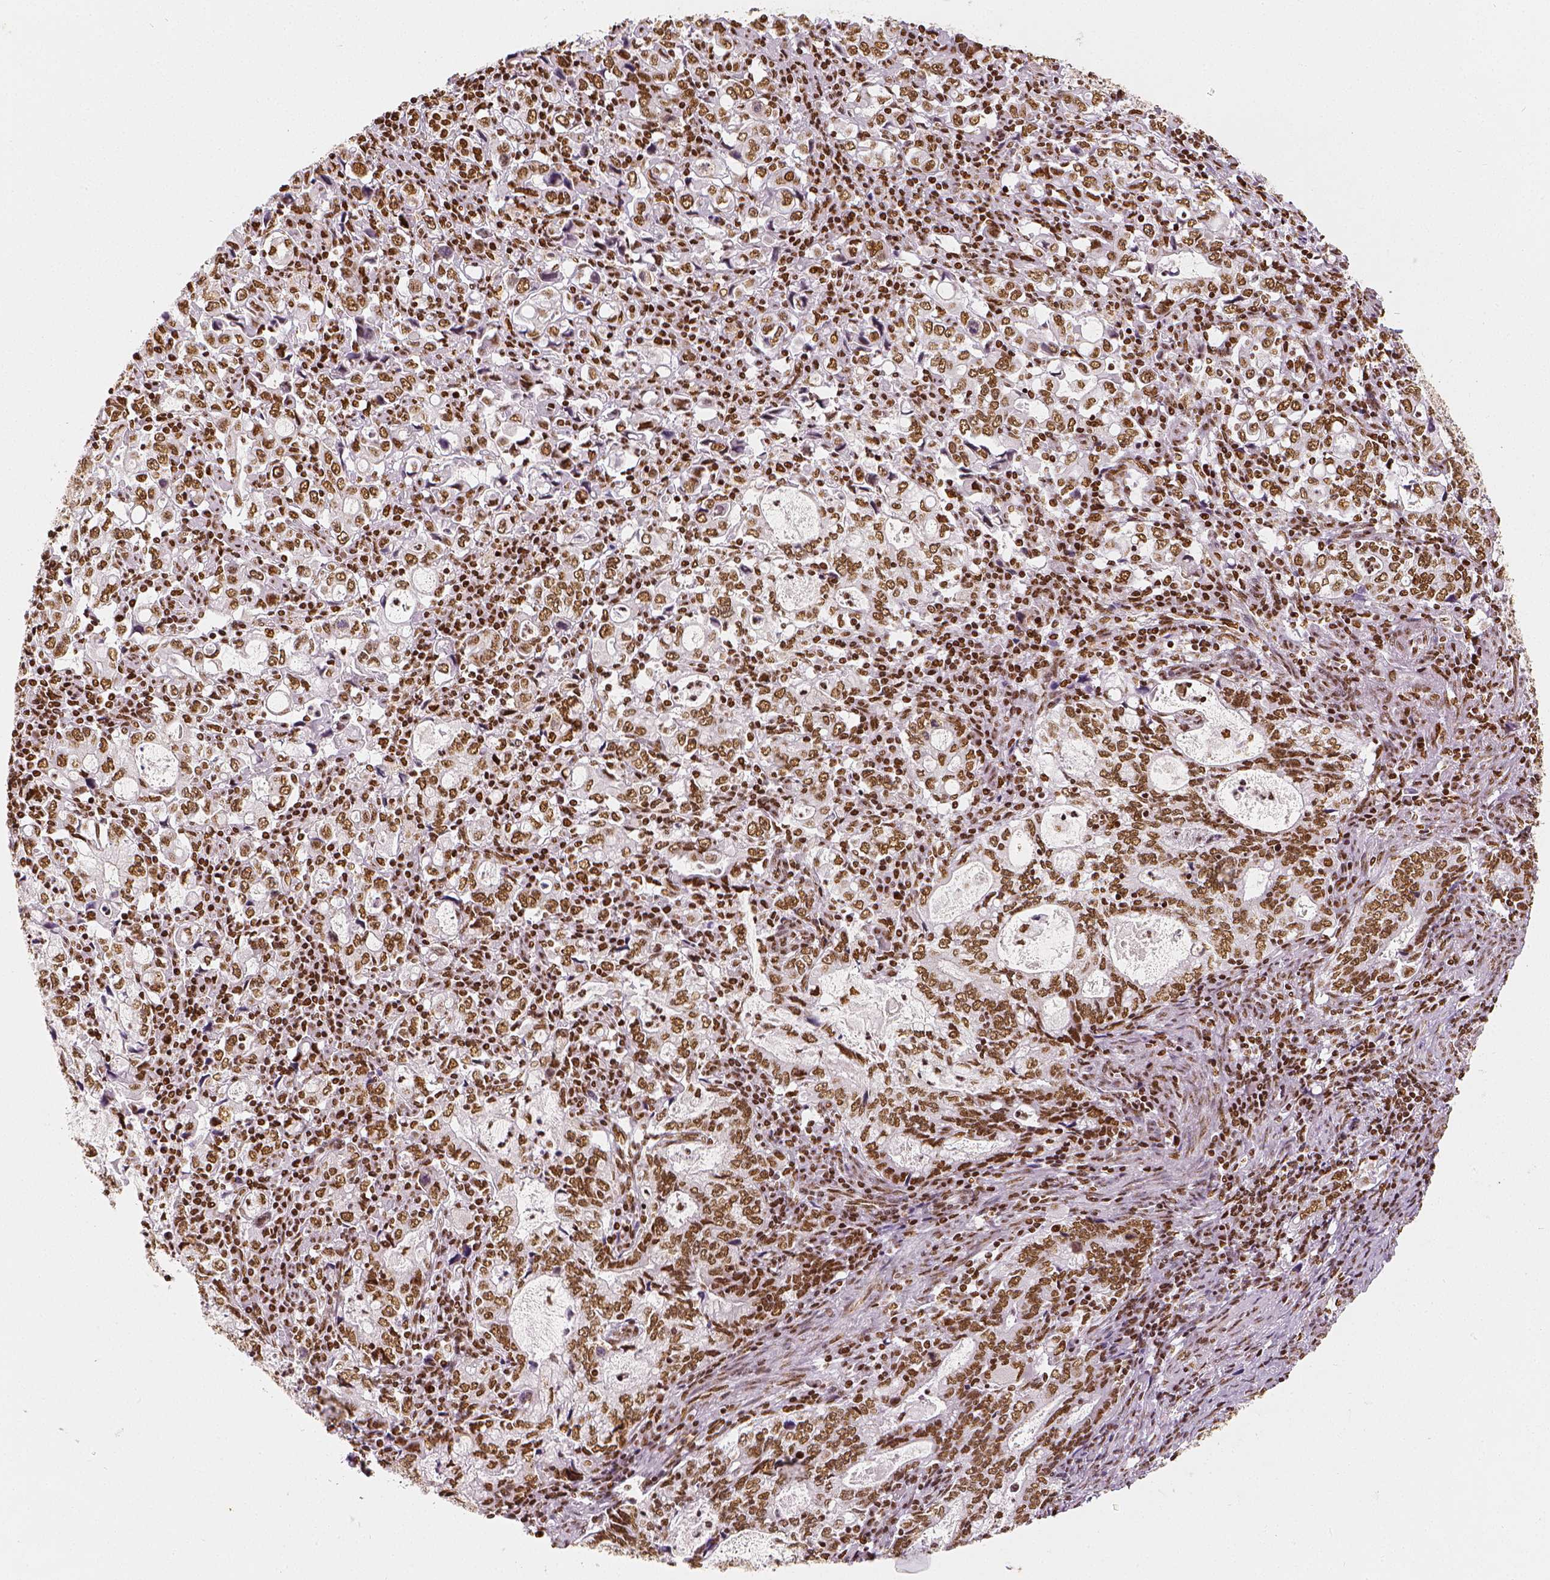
{"staining": {"intensity": "moderate", "quantity": ">75%", "location": "nuclear"}, "tissue": "stomach cancer", "cell_type": "Tumor cells", "image_type": "cancer", "snomed": [{"axis": "morphology", "description": "Adenocarcinoma, NOS"}, {"axis": "topography", "description": "Stomach, lower"}], "caption": "An IHC histopathology image of neoplastic tissue is shown. Protein staining in brown highlights moderate nuclear positivity in stomach cancer (adenocarcinoma) within tumor cells. (Brightfield microscopy of DAB IHC at high magnification).", "gene": "KDM5B", "patient": {"sex": "female", "age": 72}}